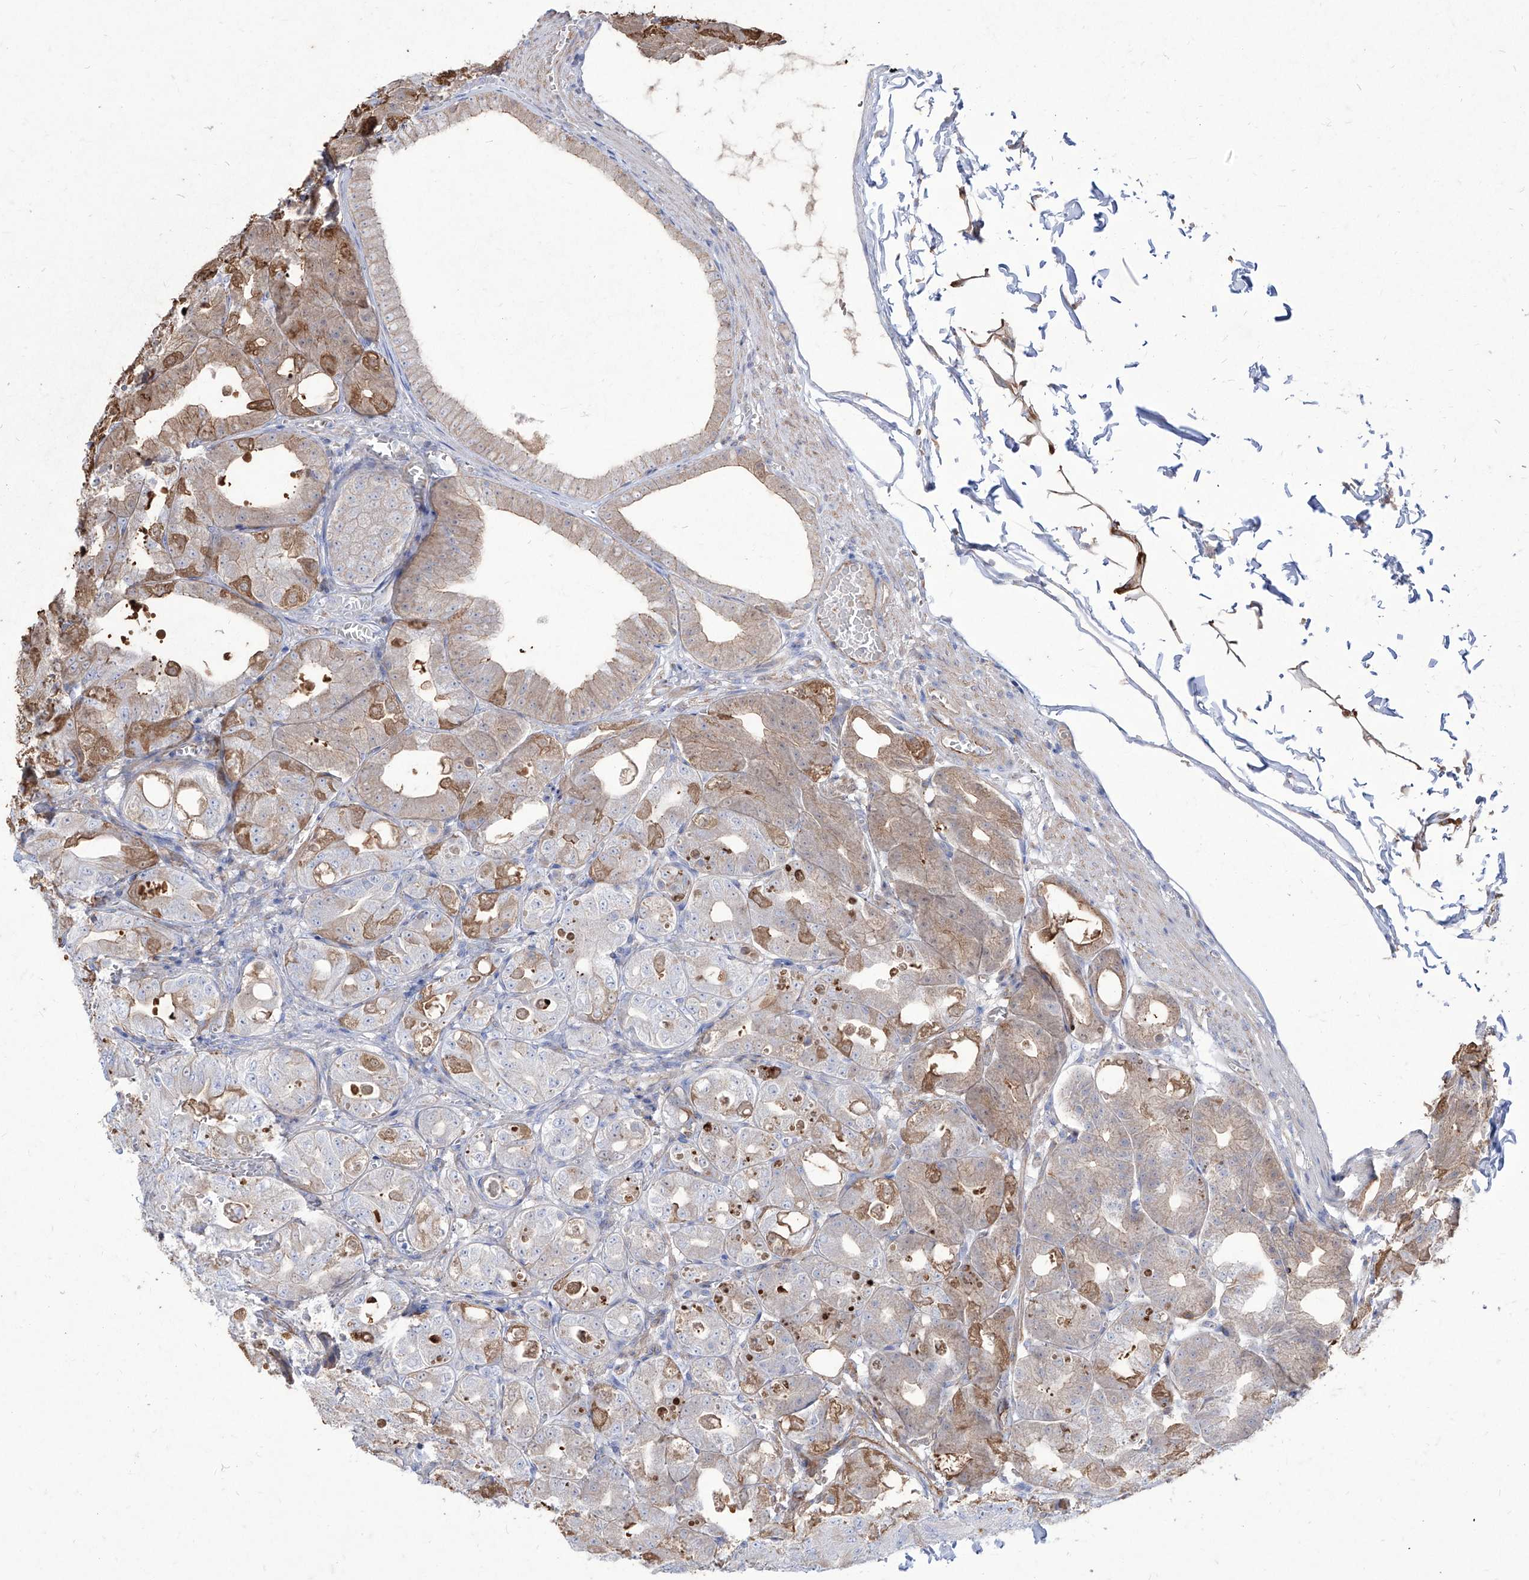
{"staining": {"intensity": "moderate", "quantity": "25%-75%", "location": "cytoplasmic/membranous"}, "tissue": "stomach", "cell_type": "Glandular cells", "image_type": "normal", "snomed": [{"axis": "morphology", "description": "Normal tissue, NOS"}, {"axis": "topography", "description": "Stomach, lower"}], "caption": "Stomach stained with DAB (3,3'-diaminobenzidine) immunohistochemistry (IHC) displays medium levels of moderate cytoplasmic/membranous positivity in about 25%-75% of glandular cells.", "gene": "C1orf74", "patient": {"sex": "male", "age": 71}}